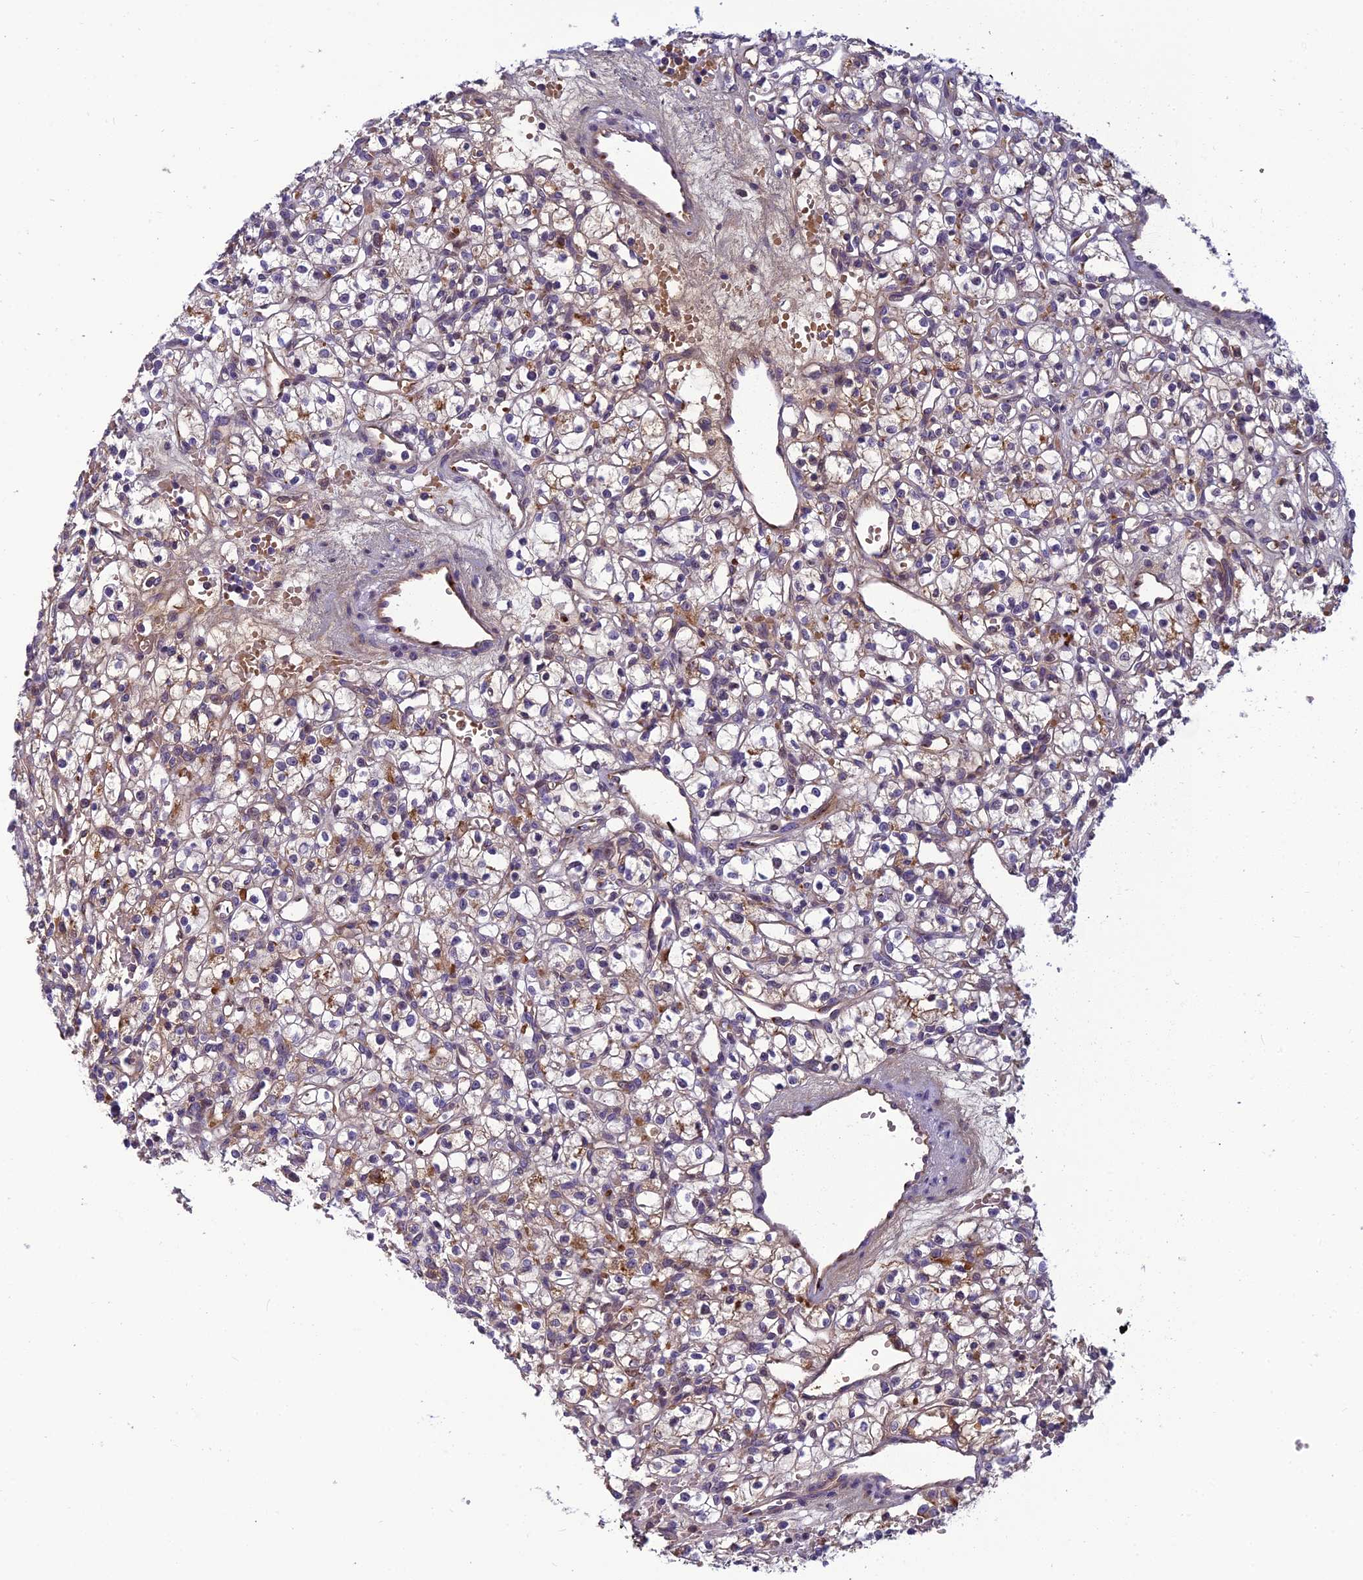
{"staining": {"intensity": "weak", "quantity": "<25%", "location": "cytoplasmic/membranous"}, "tissue": "renal cancer", "cell_type": "Tumor cells", "image_type": "cancer", "snomed": [{"axis": "morphology", "description": "Adenocarcinoma, NOS"}, {"axis": "topography", "description": "Kidney"}], "caption": "A histopathology image of human adenocarcinoma (renal) is negative for staining in tumor cells.", "gene": "CLEC11A", "patient": {"sex": "female", "age": 59}}